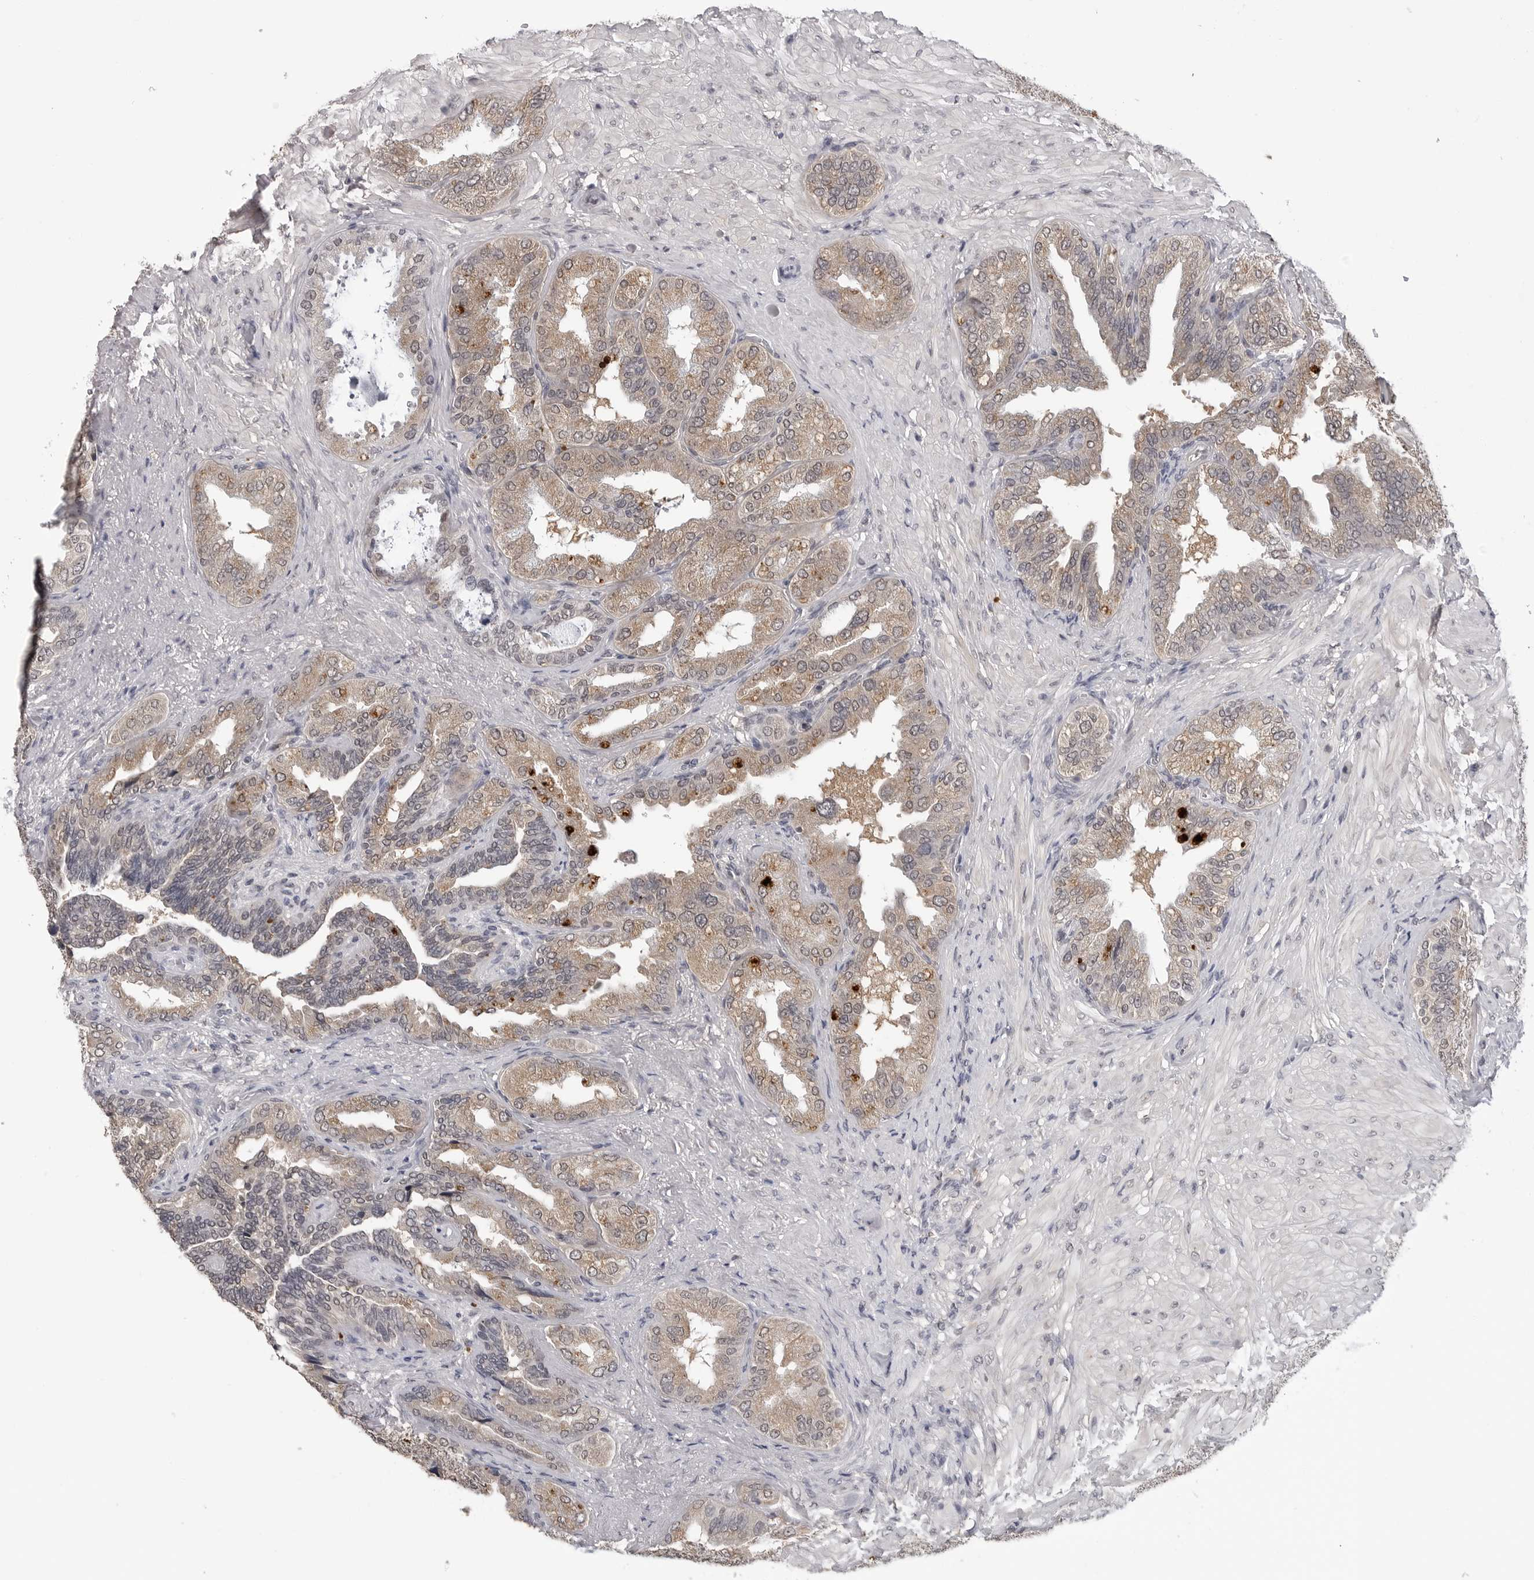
{"staining": {"intensity": "moderate", "quantity": ">75%", "location": "cytoplasmic/membranous"}, "tissue": "seminal vesicle", "cell_type": "Glandular cells", "image_type": "normal", "snomed": [{"axis": "morphology", "description": "Normal tissue, NOS"}, {"axis": "topography", "description": "Seminal veicle"}, {"axis": "topography", "description": "Peripheral nerve tissue"}], "caption": "Immunohistochemistry micrograph of normal seminal vesicle stained for a protein (brown), which reveals medium levels of moderate cytoplasmic/membranous positivity in approximately >75% of glandular cells.", "gene": "CDK20", "patient": {"sex": "male", "age": 63}}